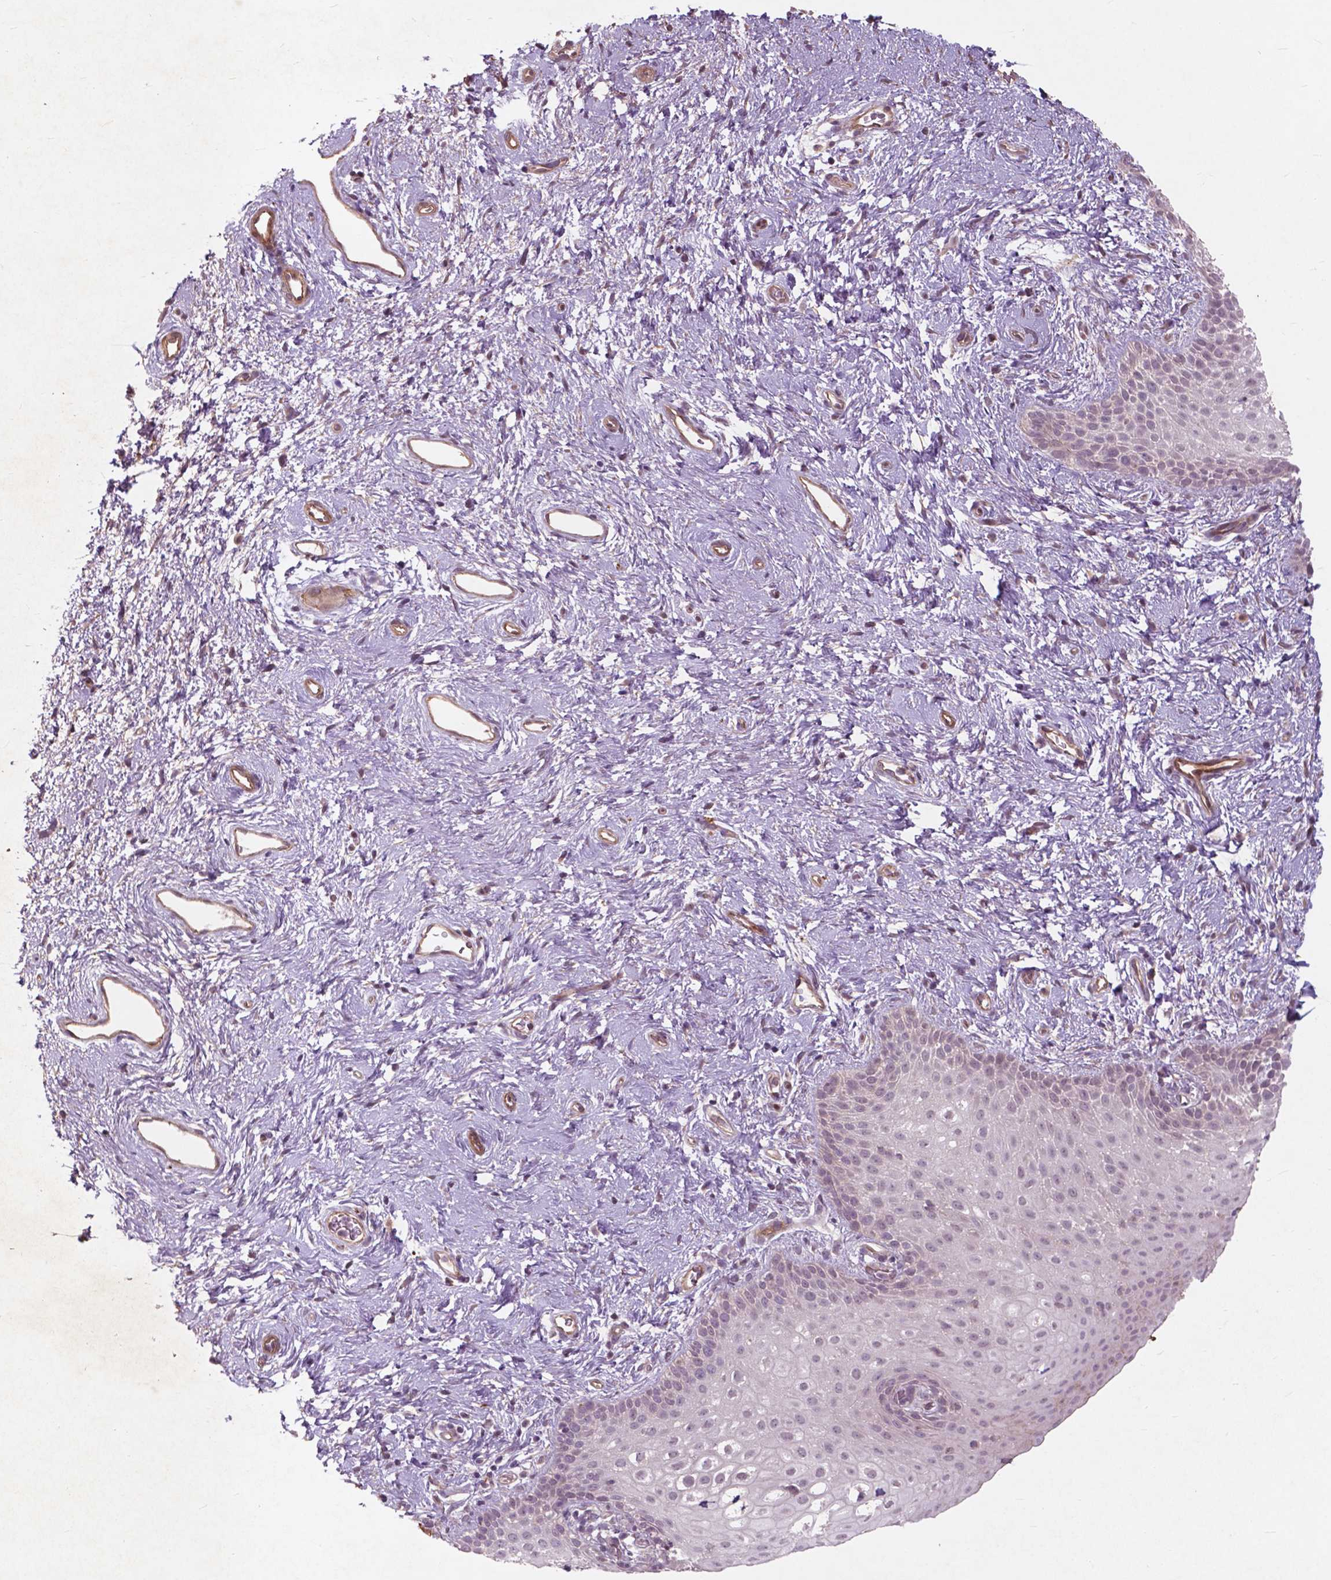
{"staining": {"intensity": "weak", "quantity": "<25%", "location": "cytoplasmic/membranous"}, "tissue": "skin", "cell_type": "Epidermal cells", "image_type": "normal", "snomed": [{"axis": "morphology", "description": "Normal tissue, NOS"}, {"axis": "topography", "description": "Anal"}], "caption": "Histopathology image shows no significant protein positivity in epidermal cells of normal skin.", "gene": "RFPL4B", "patient": {"sex": "female", "age": 46}}